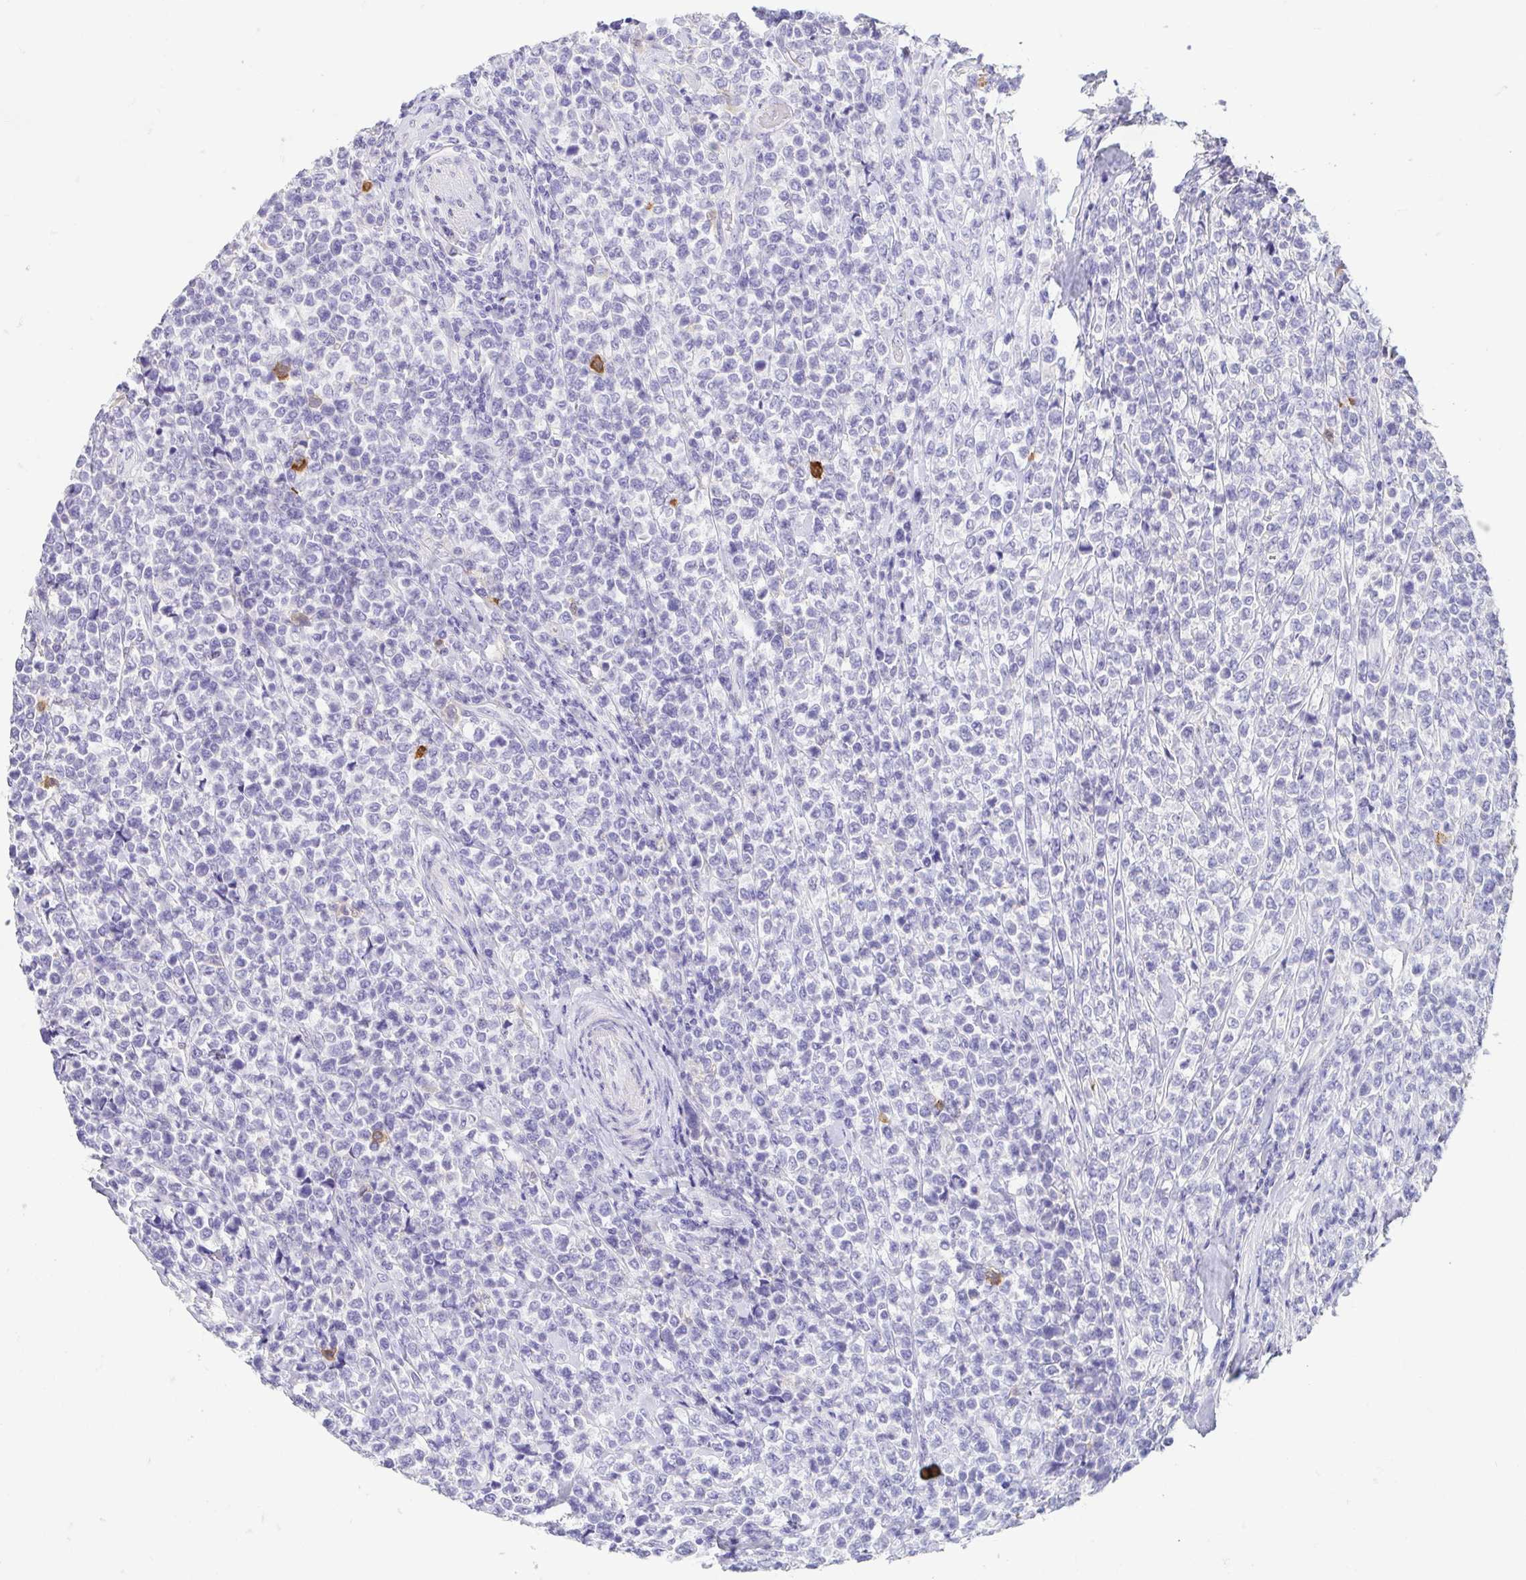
{"staining": {"intensity": "negative", "quantity": "none", "location": "none"}, "tissue": "lymphoma", "cell_type": "Tumor cells", "image_type": "cancer", "snomed": [{"axis": "morphology", "description": "Malignant lymphoma, non-Hodgkin's type, High grade"}, {"axis": "topography", "description": "Soft tissue"}], "caption": "A histopathology image of human malignant lymphoma, non-Hodgkin's type (high-grade) is negative for staining in tumor cells.", "gene": "FABP3", "patient": {"sex": "female", "age": 56}}